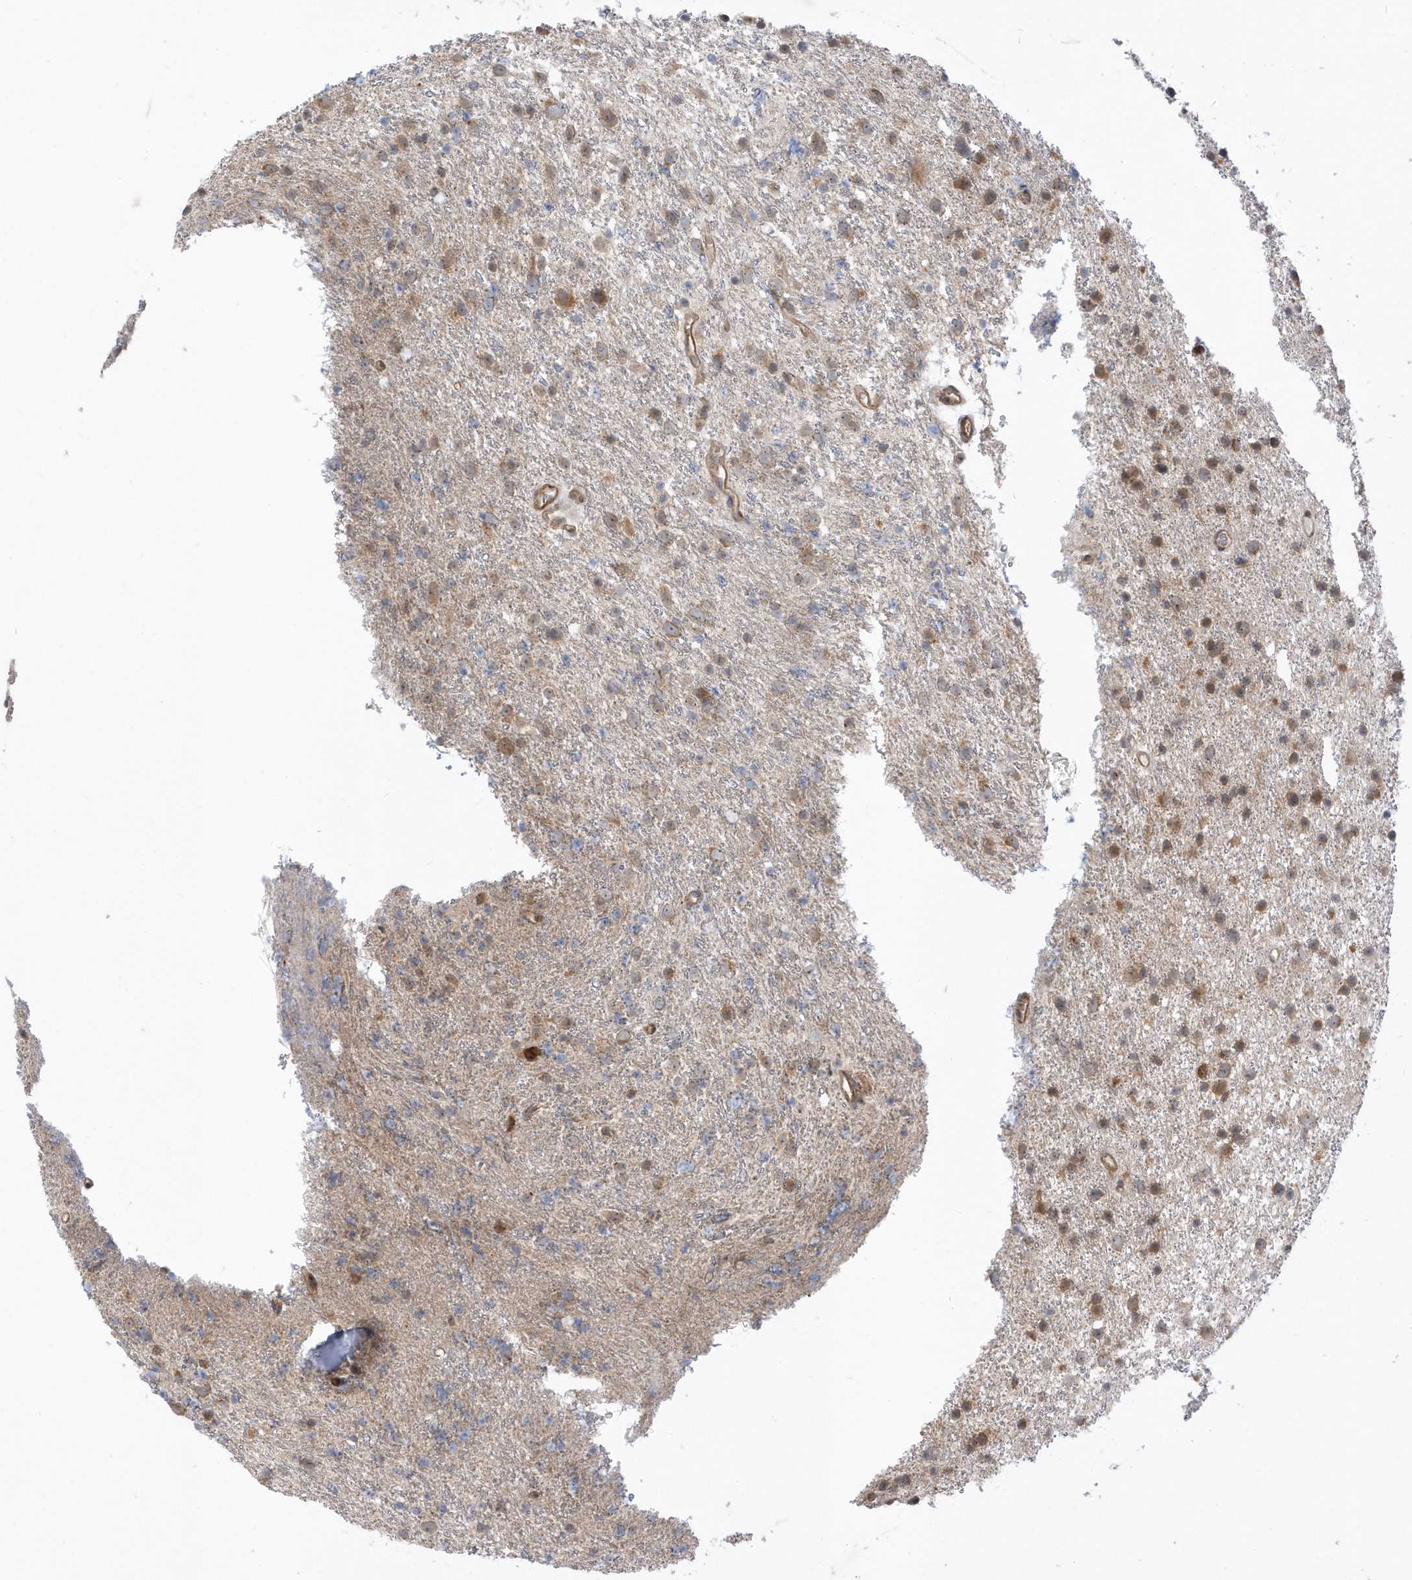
{"staining": {"intensity": "weak", "quantity": "25%-75%", "location": "cytoplasmic/membranous,nuclear"}, "tissue": "glioma", "cell_type": "Tumor cells", "image_type": "cancer", "snomed": [{"axis": "morphology", "description": "Glioma, malignant, Low grade"}, {"axis": "topography", "description": "Cerebral cortex"}], "caption": "IHC image of neoplastic tissue: glioma stained using immunohistochemistry (IHC) shows low levels of weak protein expression localized specifically in the cytoplasmic/membranous and nuclear of tumor cells, appearing as a cytoplasmic/membranous and nuclear brown color.", "gene": "USP53", "patient": {"sex": "female", "age": 39}}